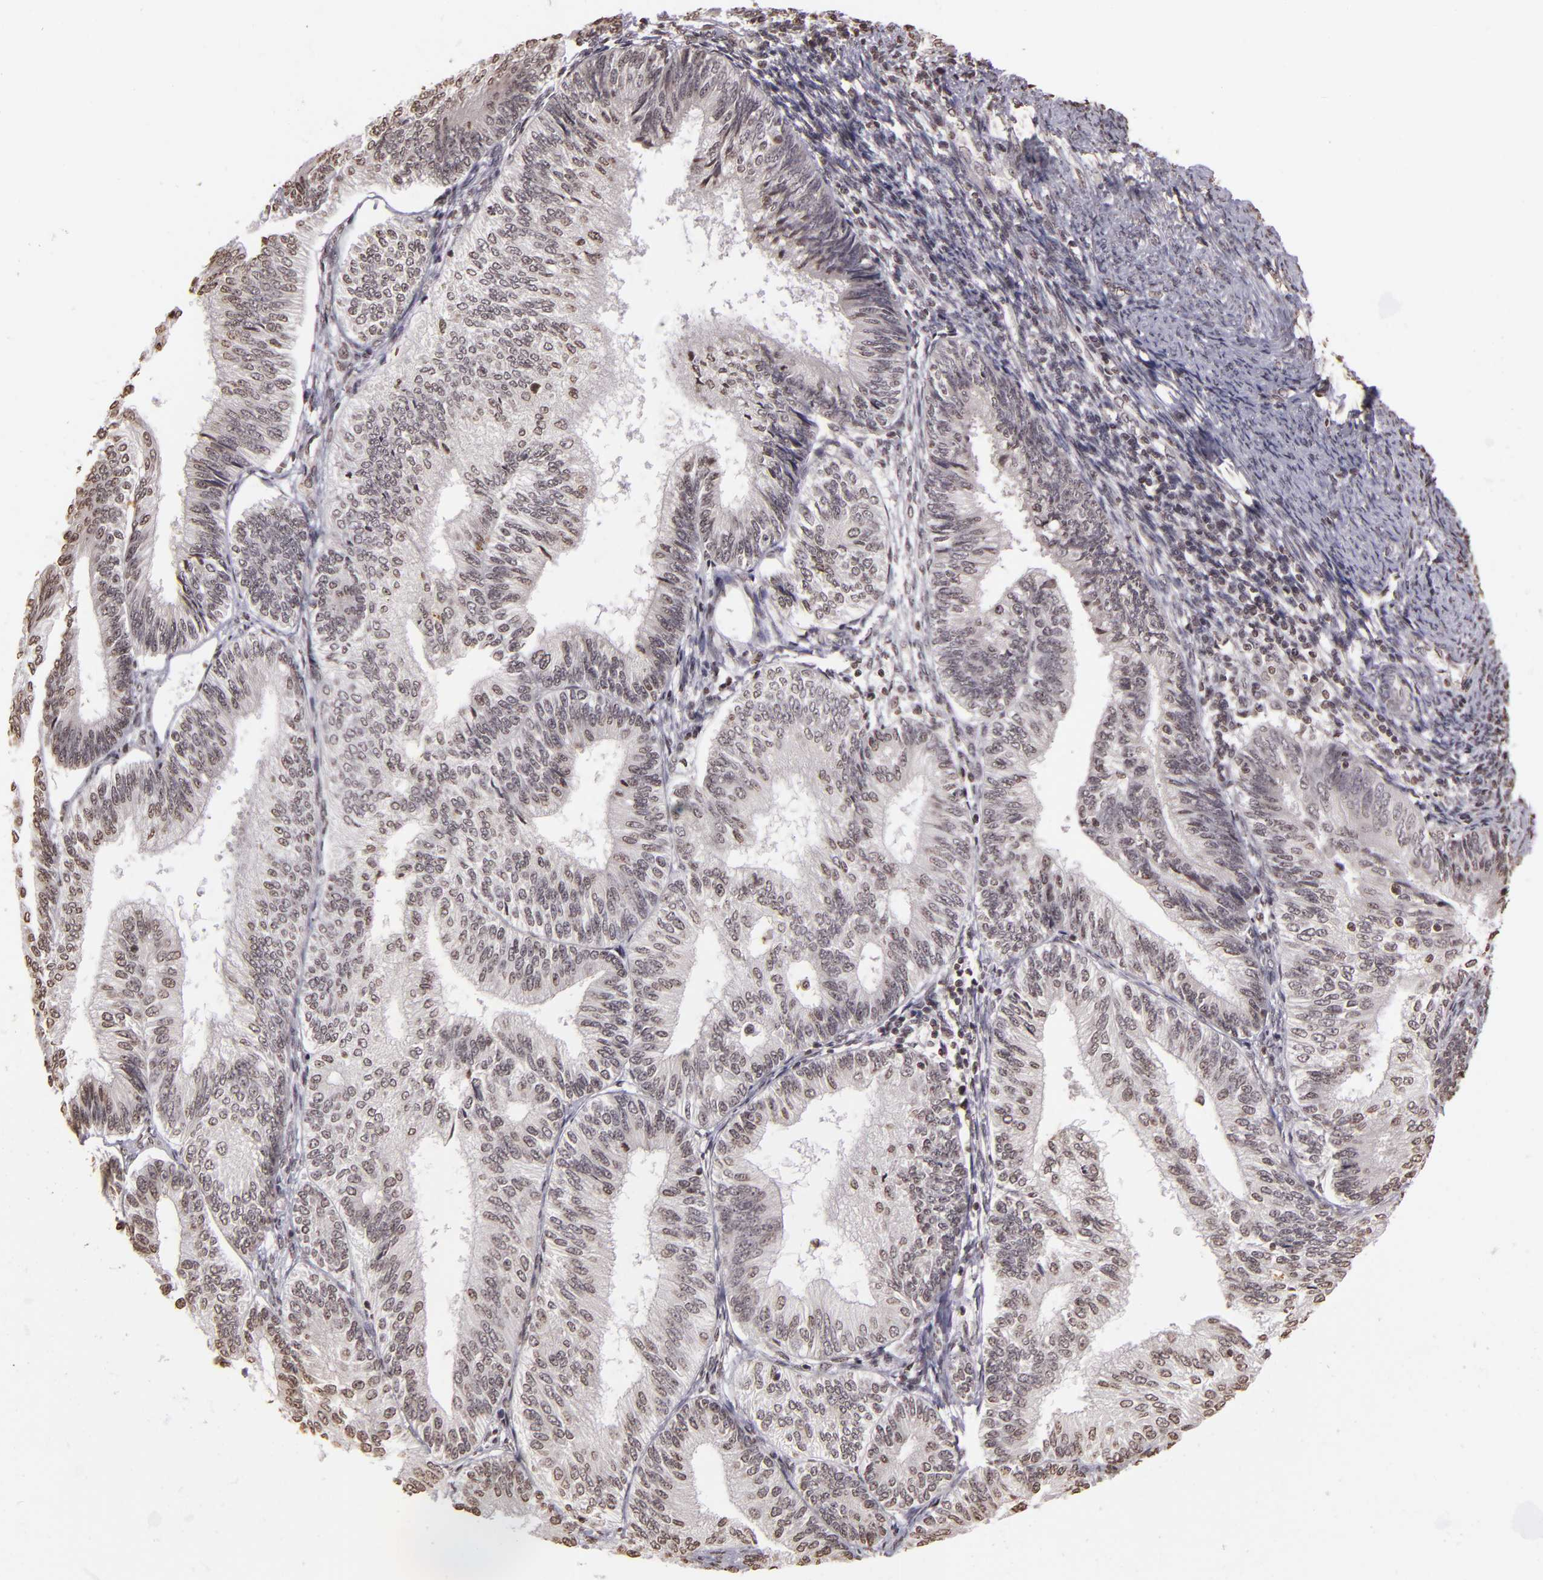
{"staining": {"intensity": "weak", "quantity": "<25%", "location": "nuclear"}, "tissue": "endometrial cancer", "cell_type": "Tumor cells", "image_type": "cancer", "snomed": [{"axis": "morphology", "description": "Adenocarcinoma, NOS"}, {"axis": "topography", "description": "Endometrium"}], "caption": "Immunohistochemistry (IHC) image of neoplastic tissue: endometrial adenocarcinoma stained with DAB reveals no significant protein expression in tumor cells.", "gene": "THRB", "patient": {"sex": "female", "age": 55}}